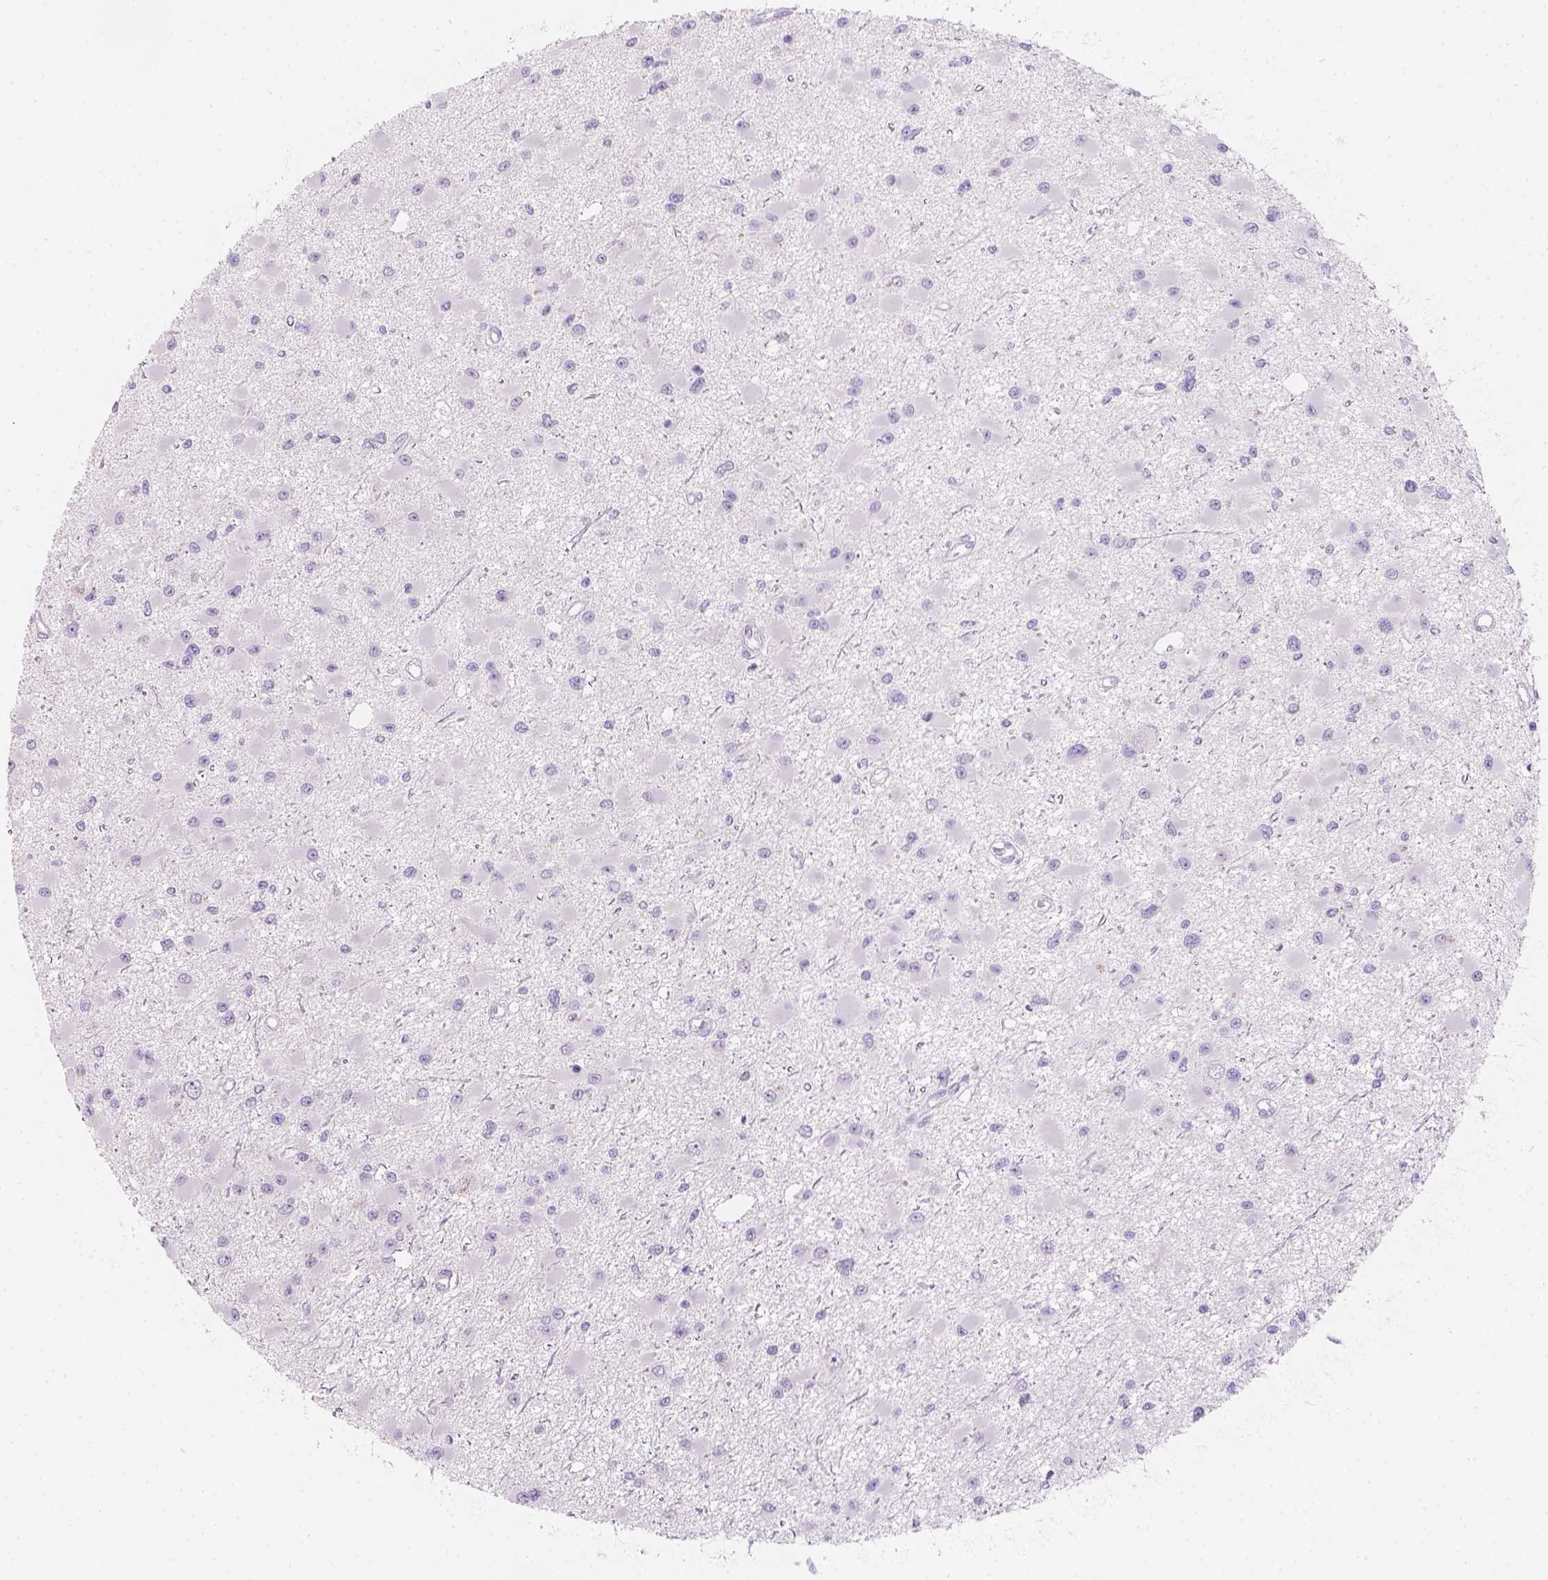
{"staining": {"intensity": "negative", "quantity": "none", "location": "none"}, "tissue": "glioma", "cell_type": "Tumor cells", "image_type": "cancer", "snomed": [{"axis": "morphology", "description": "Glioma, malignant, High grade"}, {"axis": "topography", "description": "Brain"}], "caption": "Malignant glioma (high-grade) was stained to show a protein in brown. There is no significant staining in tumor cells. (DAB (3,3'-diaminobenzidine) immunohistochemistry, high magnification).", "gene": "HTN3", "patient": {"sex": "male", "age": 54}}